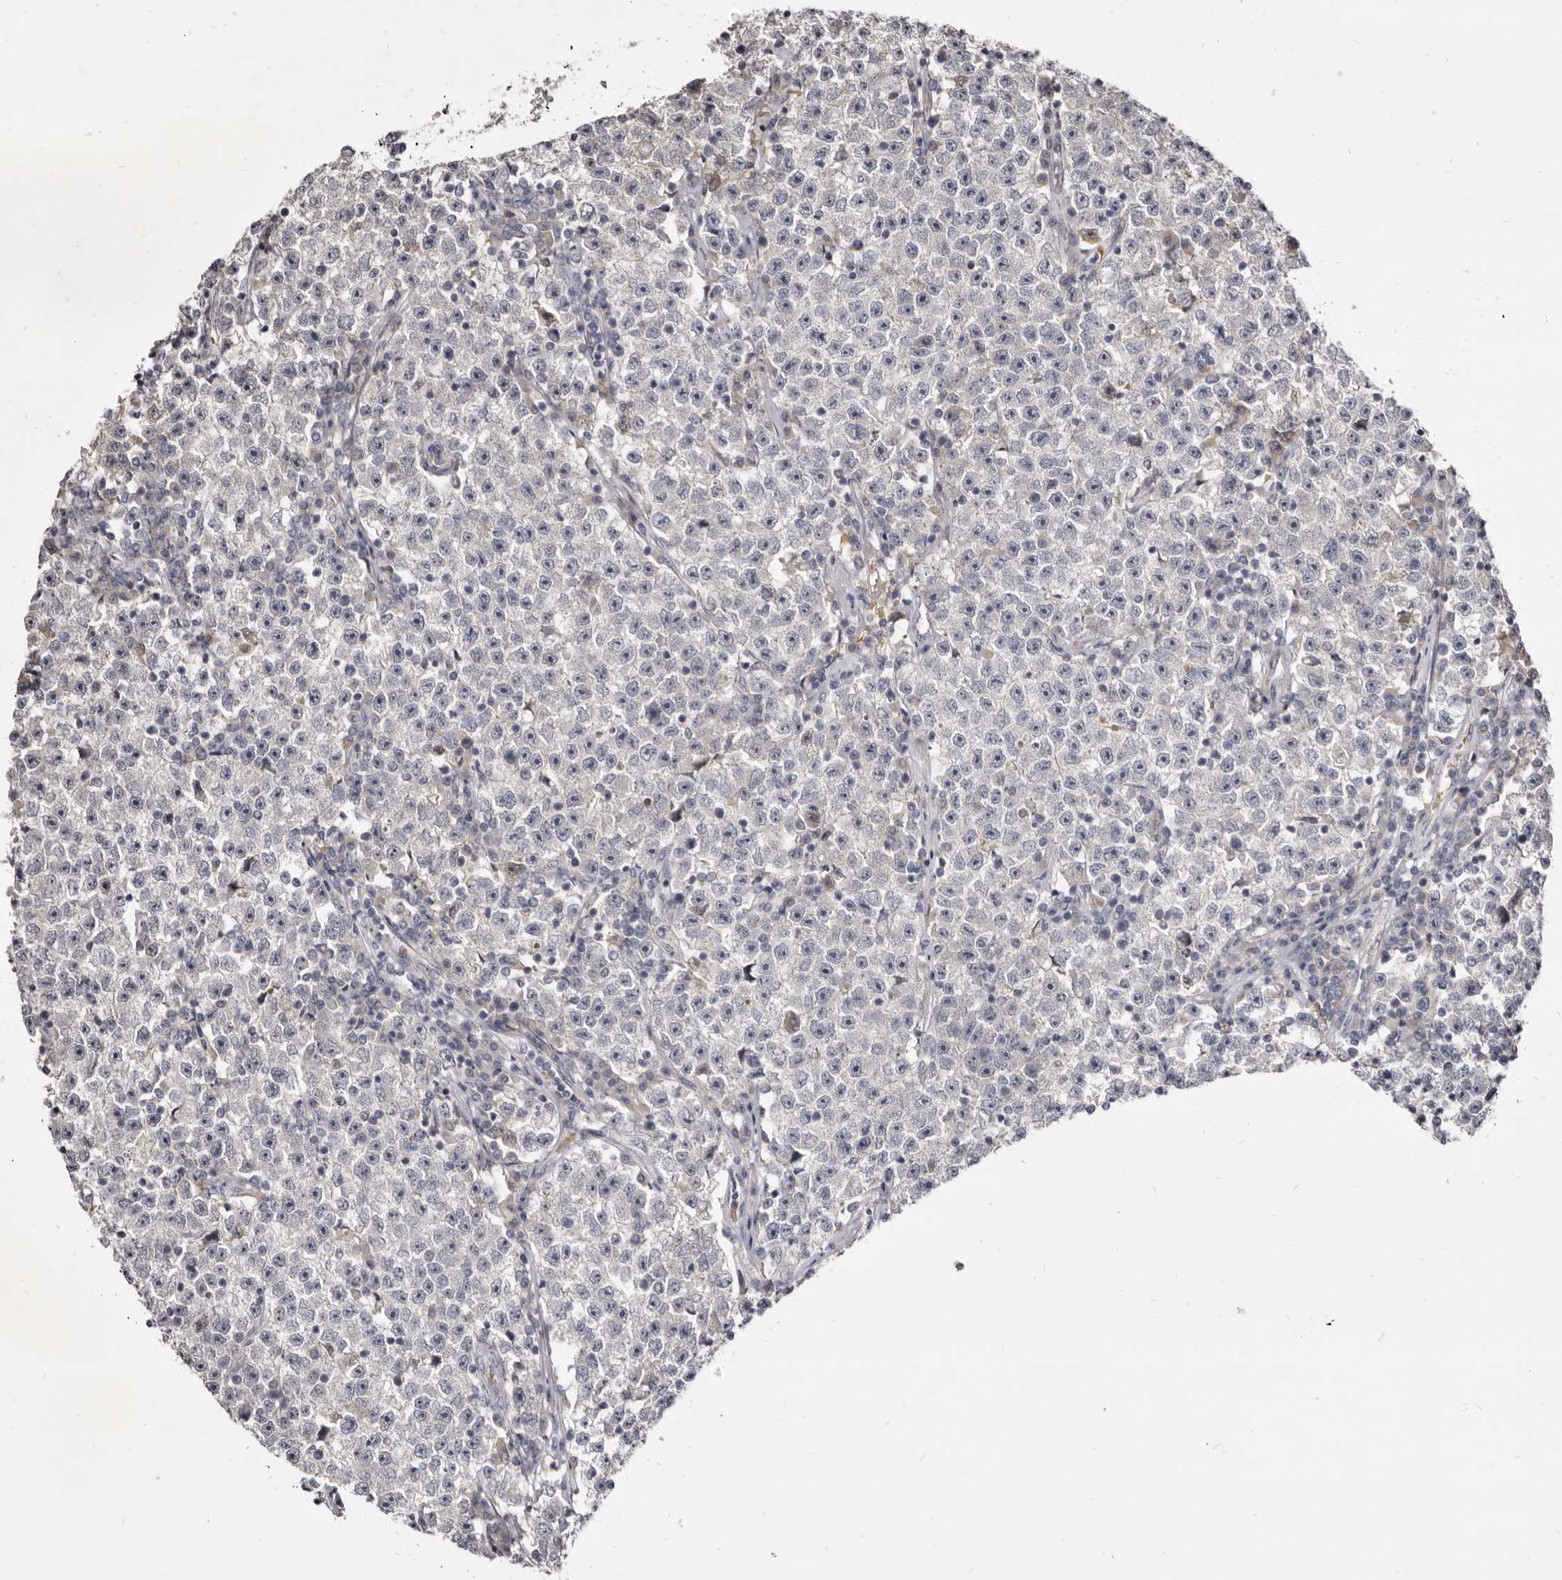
{"staining": {"intensity": "negative", "quantity": "none", "location": "none"}, "tissue": "testis cancer", "cell_type": "Tumor cells", "image_type": "cancer", "snomed": [{"axis": "morphology", "description": "Seminoma, NOS"}, {"axis": "topography", "description": "Testis"}], "caption": "The immunohistochemistry histopathology image has no significant staining in tumor cells of testis cancer tissue. (Immunohistochemistry (ihc), brightfield microscopy, high magnification).", "gene": "KIF2B", "patient": {"sex": "male", "age": 22}}